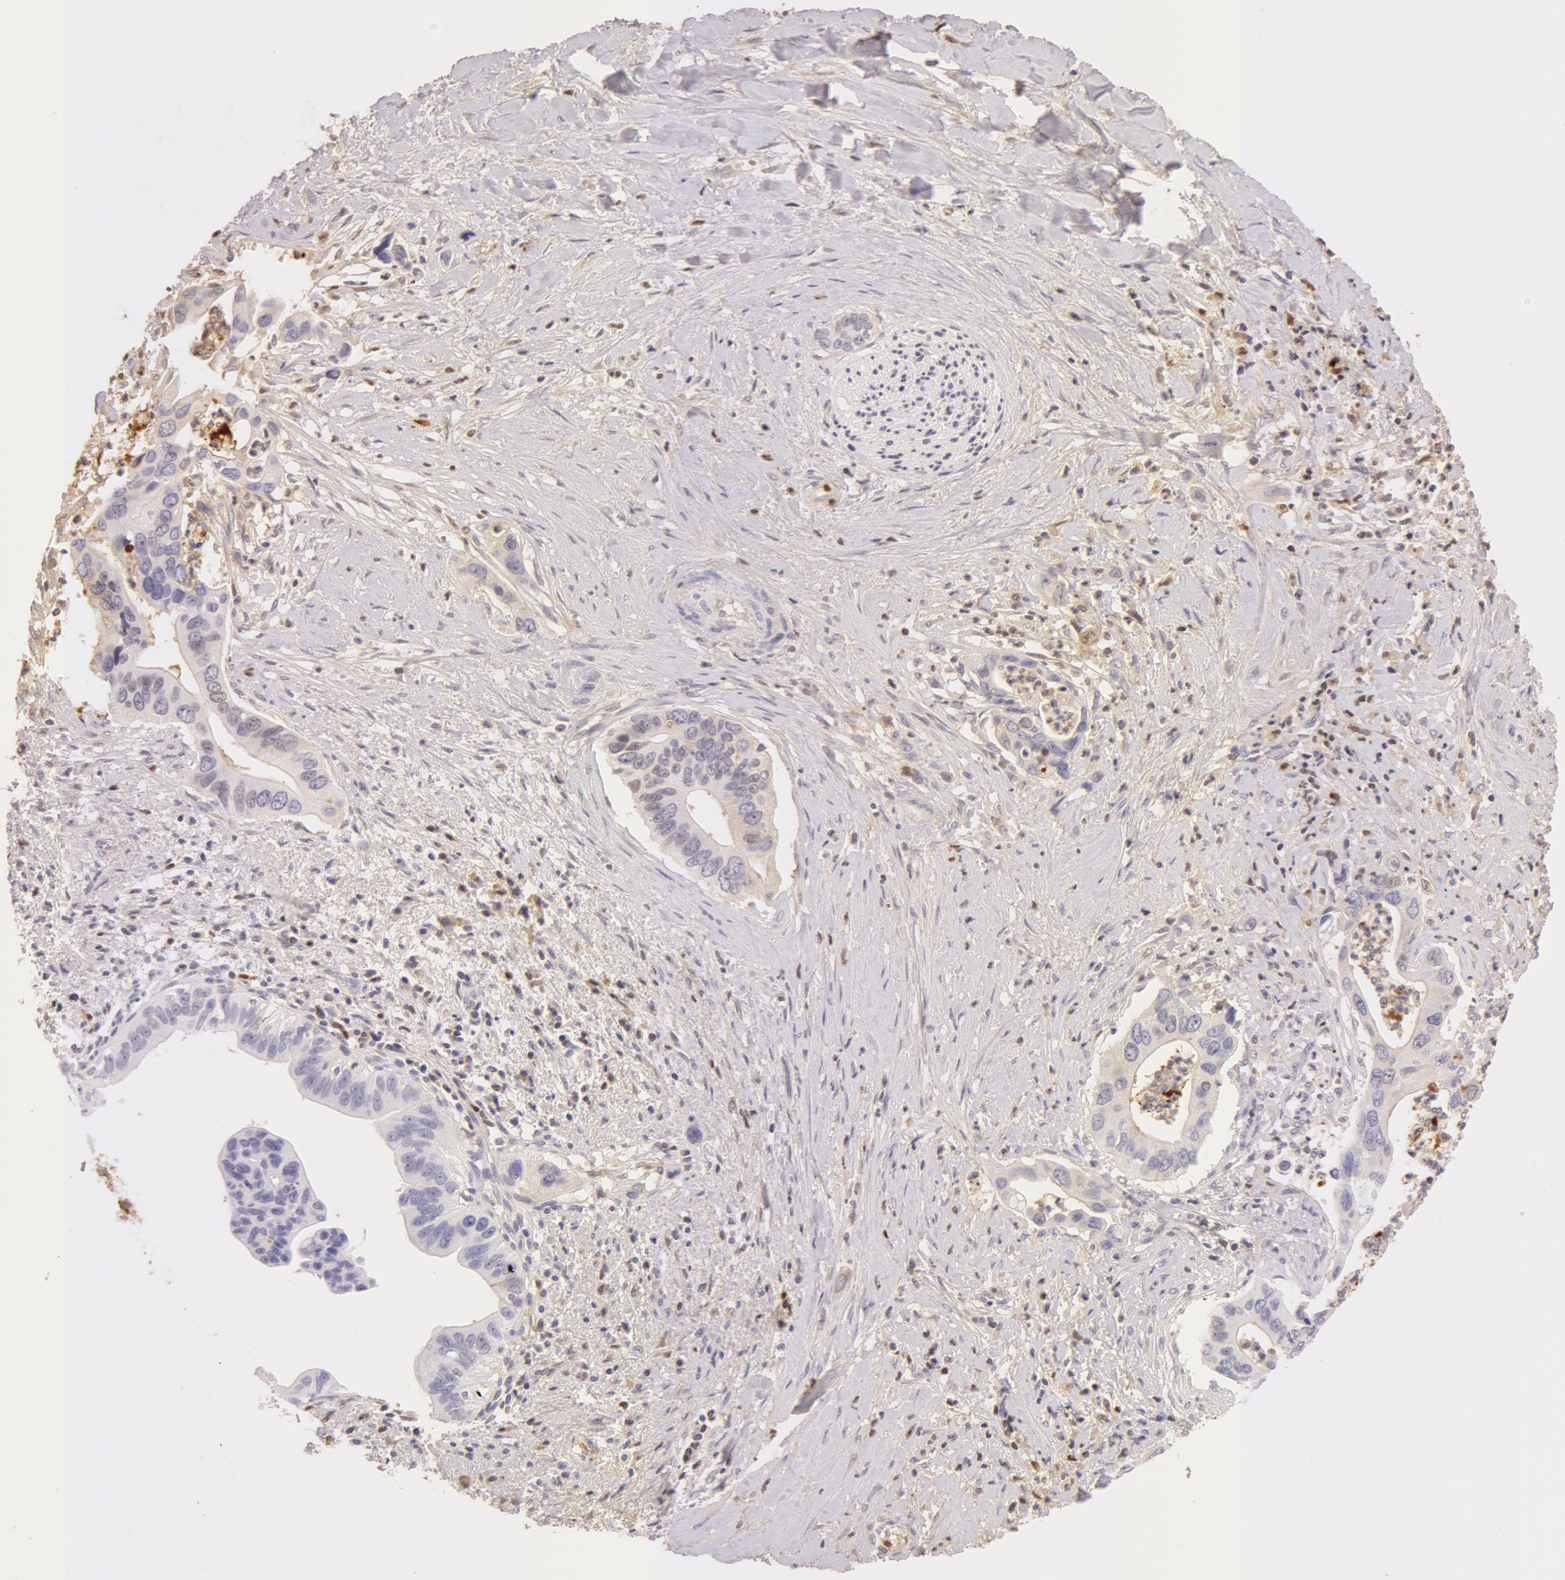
{"staining": {"intensity": "weak", "quantity": "<25%", "location": "nuclear"}, "tissue": "liver cancer", "cell_type": "Tumor cells", "image_type": "cancer", "snomed": [{"axis": "morphology", "description": "Cholangiocarcinoma"}, {"axis": "topography", "description": "Liver"}], "caption": "Tumor cells are negative for protein expression in human cholangiocarcinoma (liver).", "gene": "AHSG", "patient": {"sex": "female", "age": 65}}